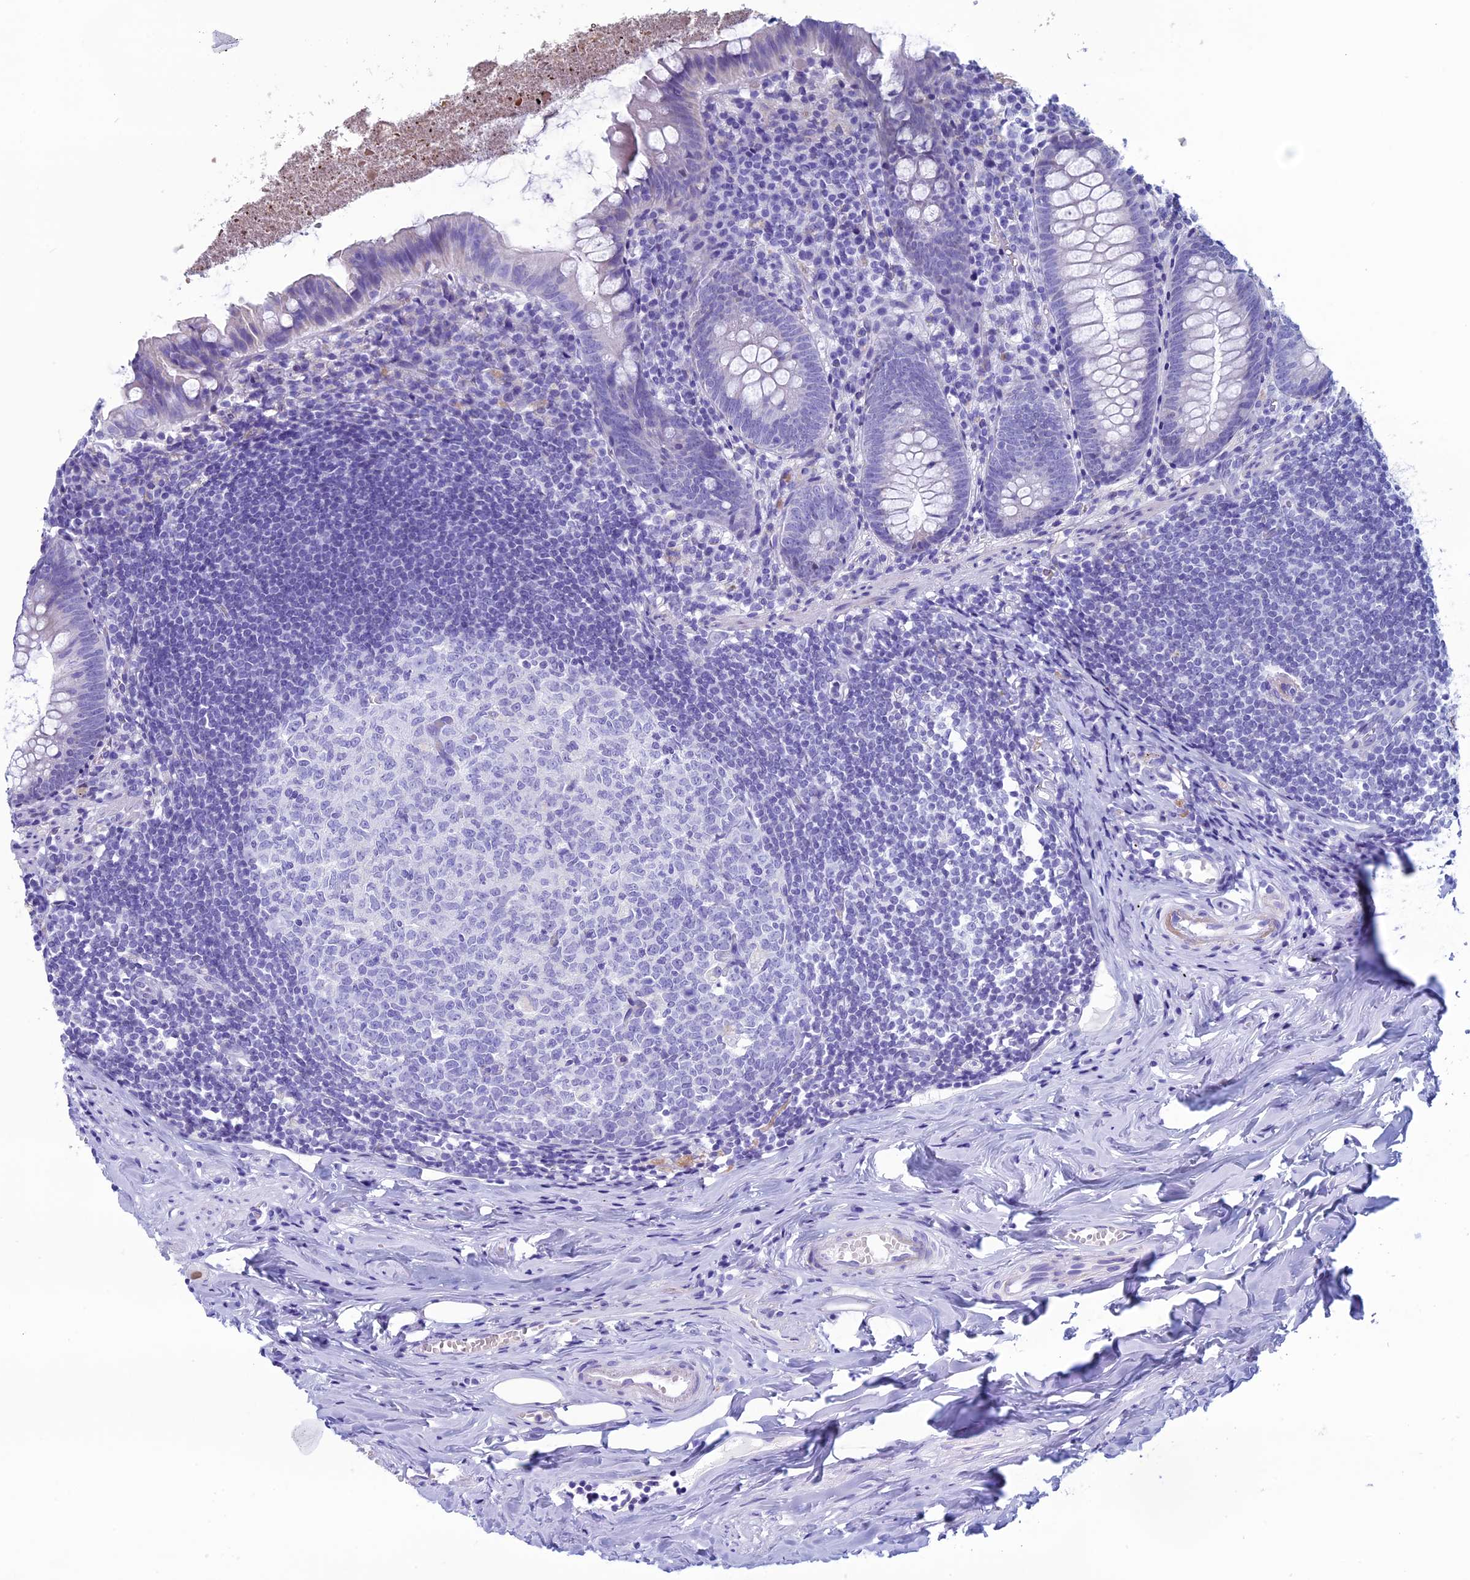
{"staining": {"intensity": "negative", "quantity": "none", "location": "none"}, "tissue": "appendix", "cell_type": "Glandular cells", "image_type": "normal", "snomed": [{"axis": "morphology", "description": "Normal tissue, NOS"}, {"axis": "topography", "description": "Appendix"}], "caption": "DAB immunohistochemical staining of benign human appendix shows no significant positivity in glandular cells. (DAB (3,3'-diaminobenzidine) immunohistochemistry (IHC) visualized using brightfield microscopy, high magnification).", "gene": "FAM169A", "patient": {"sex": "female", "age": 51}}